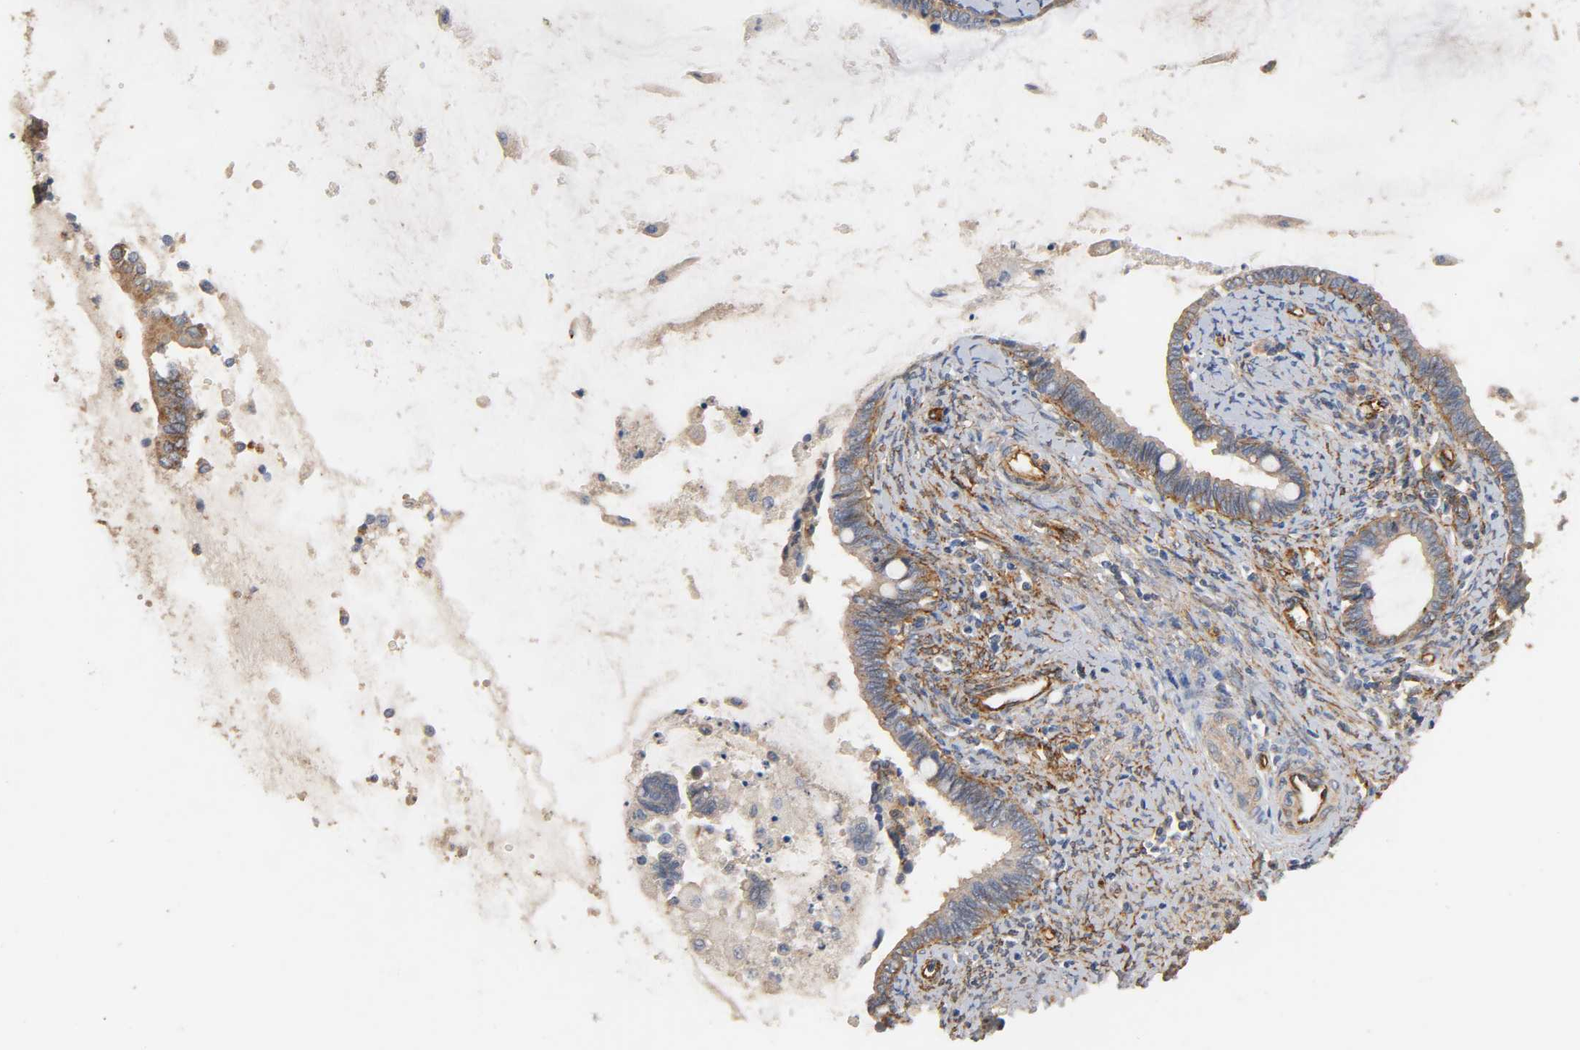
{"staining": {"intensity": "weak", "quantity": "25%-75%", "location": "cytoplasmic/membranous"}, "tissue": "cervical cancer", "cell_type": "Tumor cells", "image_type": "cancer", "snomed": [{"axis": "morphology", "description": "Adenocarcinoma, NOS"}, {"axis": "topography", "description": "Cervix"}], "caption": "A micrograph of human cervical adenocarcinoma stained for a protein reveals weak cytoplasmic/membranous brown staining in tumor cells.", "gene": "IFITM3", "patient": {"sex": "female", "age": 44}}